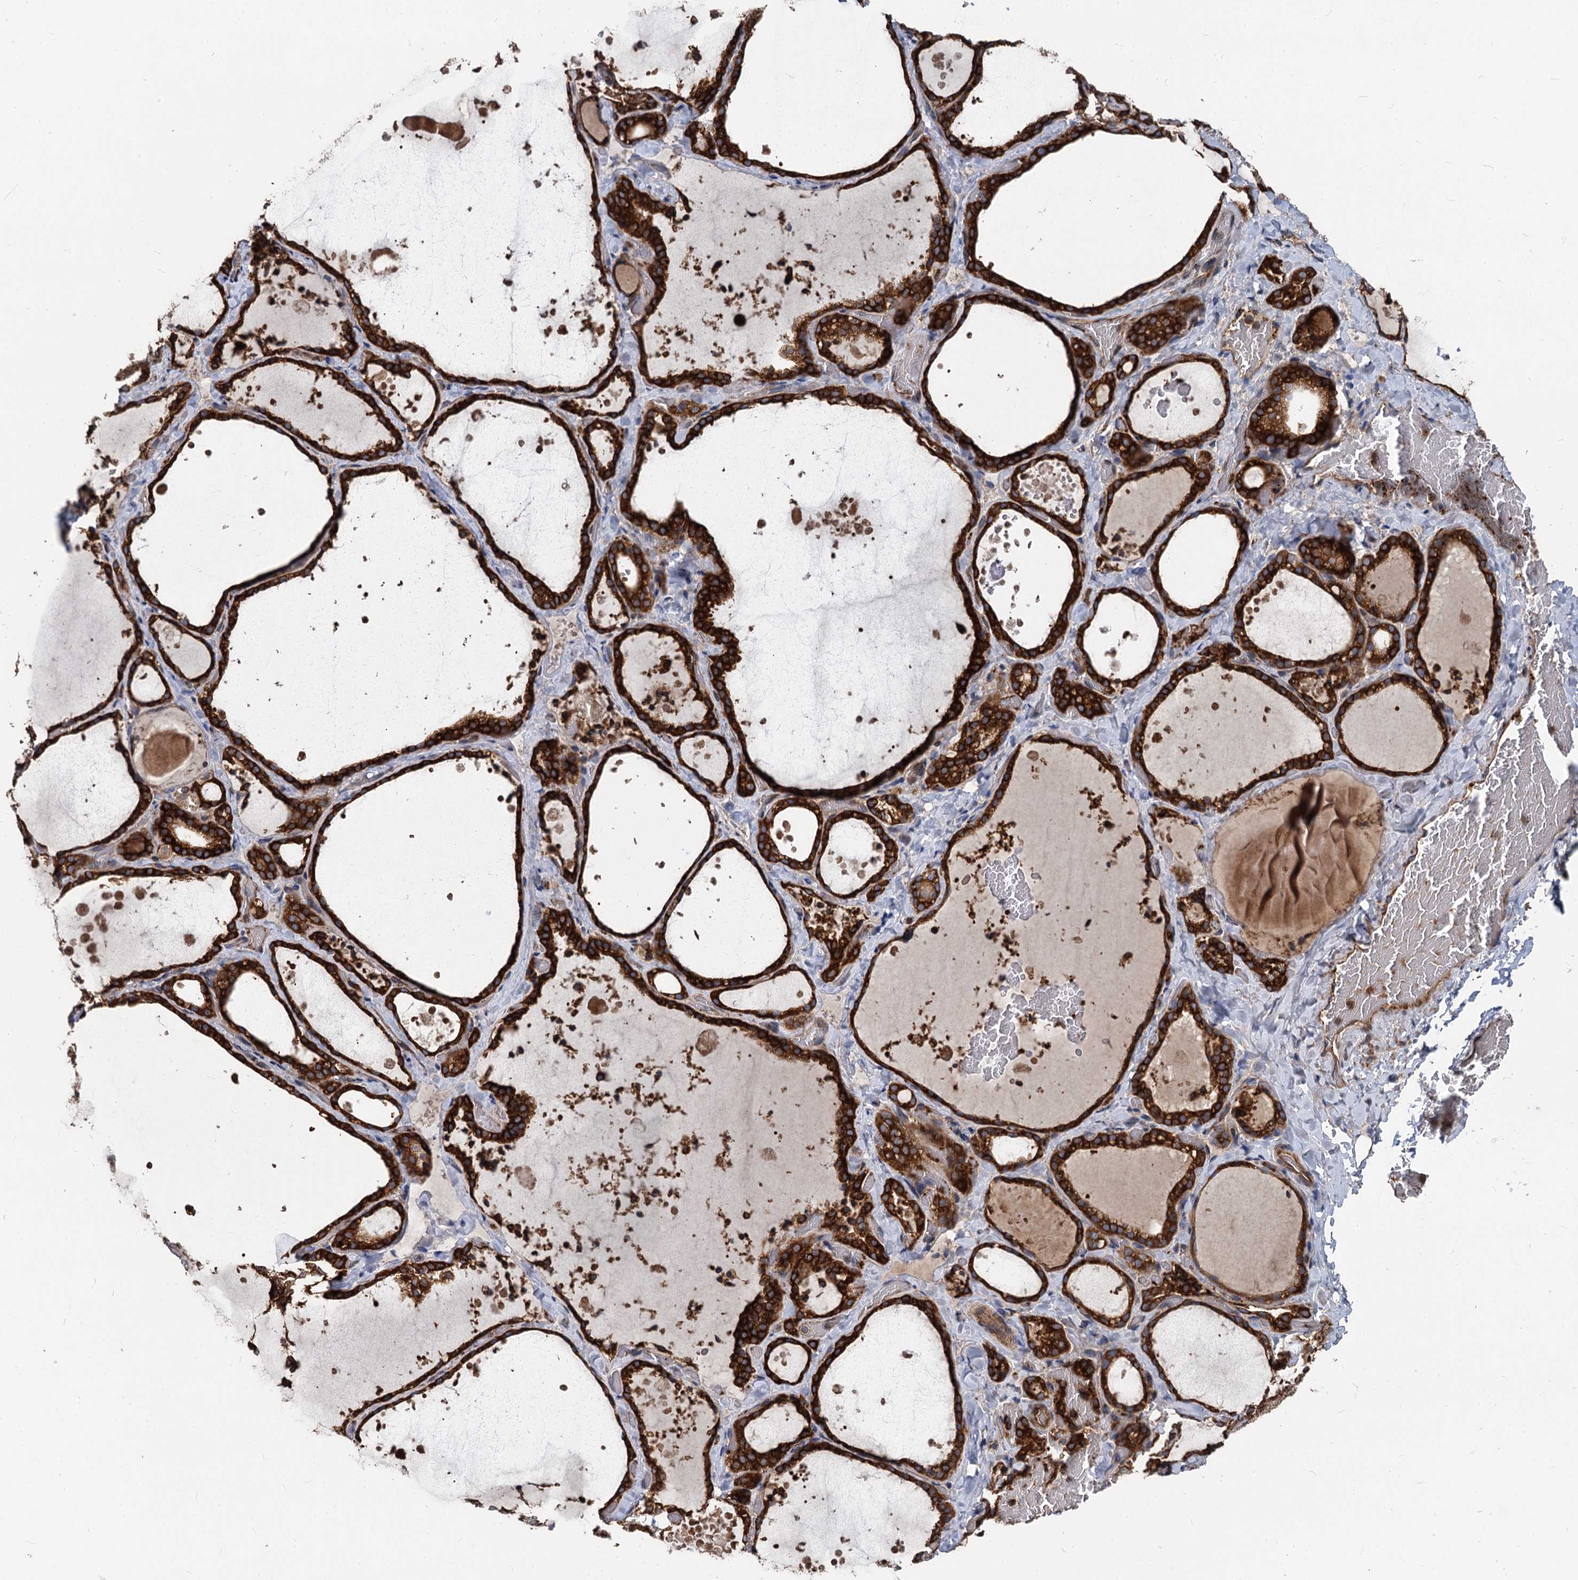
{"staining": {"intensity": "strong", "quantity": ">75%", "location": "cytoplasmic/membranous"}, "tissue": "thyroid gland", "cell_type": "Glandular cells", "image_type": "normal", "snomed": [{"axis": "morphology", "description": "Normal tissue, NOS"}, {"axis": "topography", "description": "Thyroid gland"}], "caption": "Thyroid gland stained for a protein demonstrates strong cytoplasmic/membranous positivity in glandular cells. (Stains: DAB in brown, nuclei in blue, Microscopy: brightfield microscopy at high magnification).", "gene": "STIM1", "patient": {"sex": "female", "age": 44}}